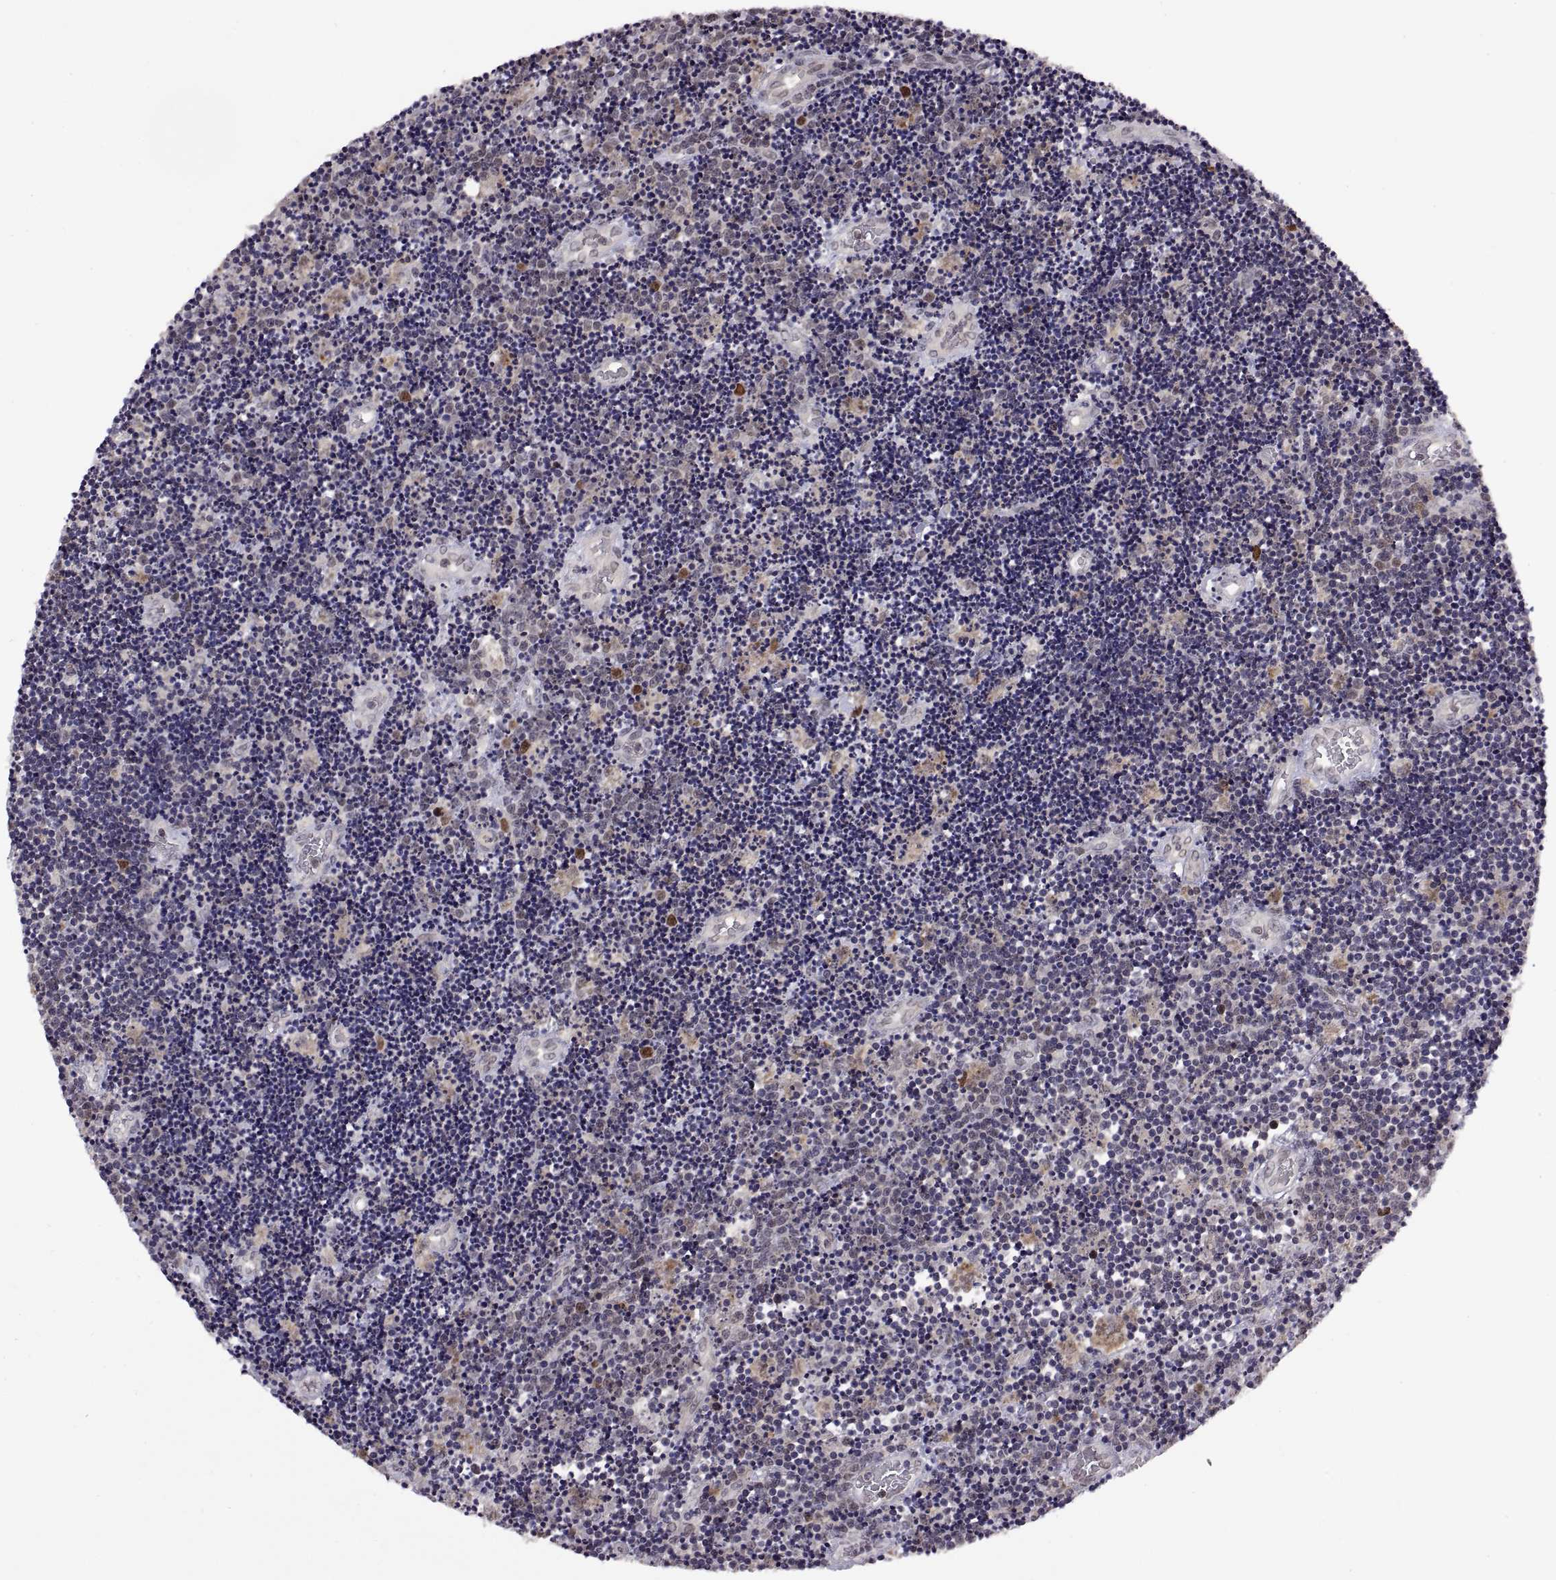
{"staining": {"intensity": "negative", "quantity": "none", "location": "none"}, "tissue": "lymphoma", "cell_type": "Tumor cells", "image_type": "cancer", "snomed": [{"axis": "morphology", "description": "Malignant lymphoma, non-Hodgkin's type, Low grade"}, {"axis": "topography", "description": "Brain"}], "caption": "An image of human low-grade malignant lymphoma, non-Hodgkin's type is negative for staining in tumor cells.", "gene": "CHFR", "patient": {"sex": "female", "age": 66}}